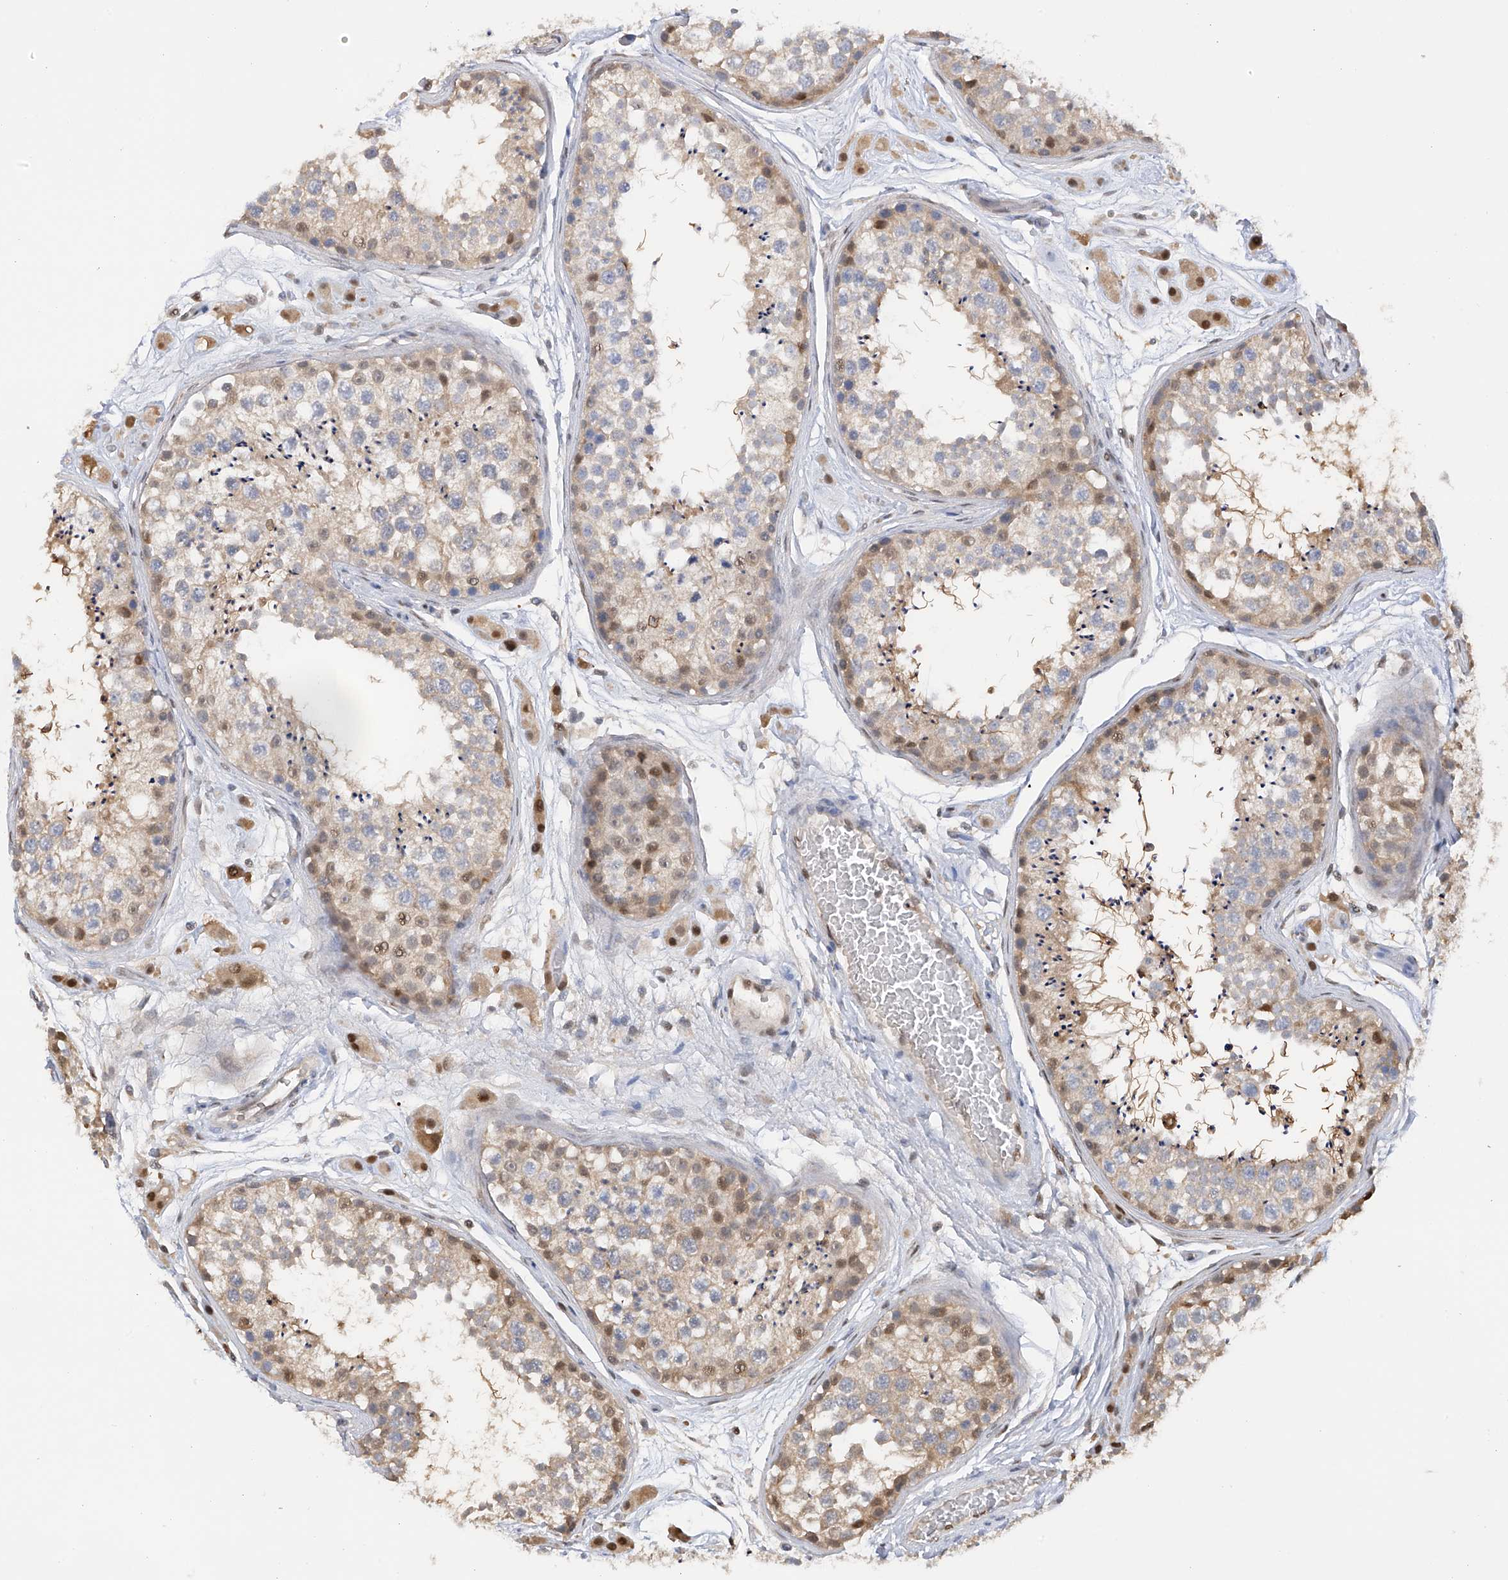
{"staining": {"intensity": "moderate", "quantity": "<25%", "location": "nuclear"}, "tissue": "testis", "cell_type": "Cells in seminiferous ducts", "image_type": "normal", "snomed": [{"axis": "morphology", "description": "Normal tissue, NOS"}, {"axis": "topography", "description": "Testis"}], "caption": "Immunohistochemical staining of unremarkable testis shows moderate nuclear protein expression in approximately <25% of cells in seminiferous ducts. (IHC, brightfield microscopy, high magnification).", "gene": "PMM1", "patient": {"sex": "male", "age": 25}}